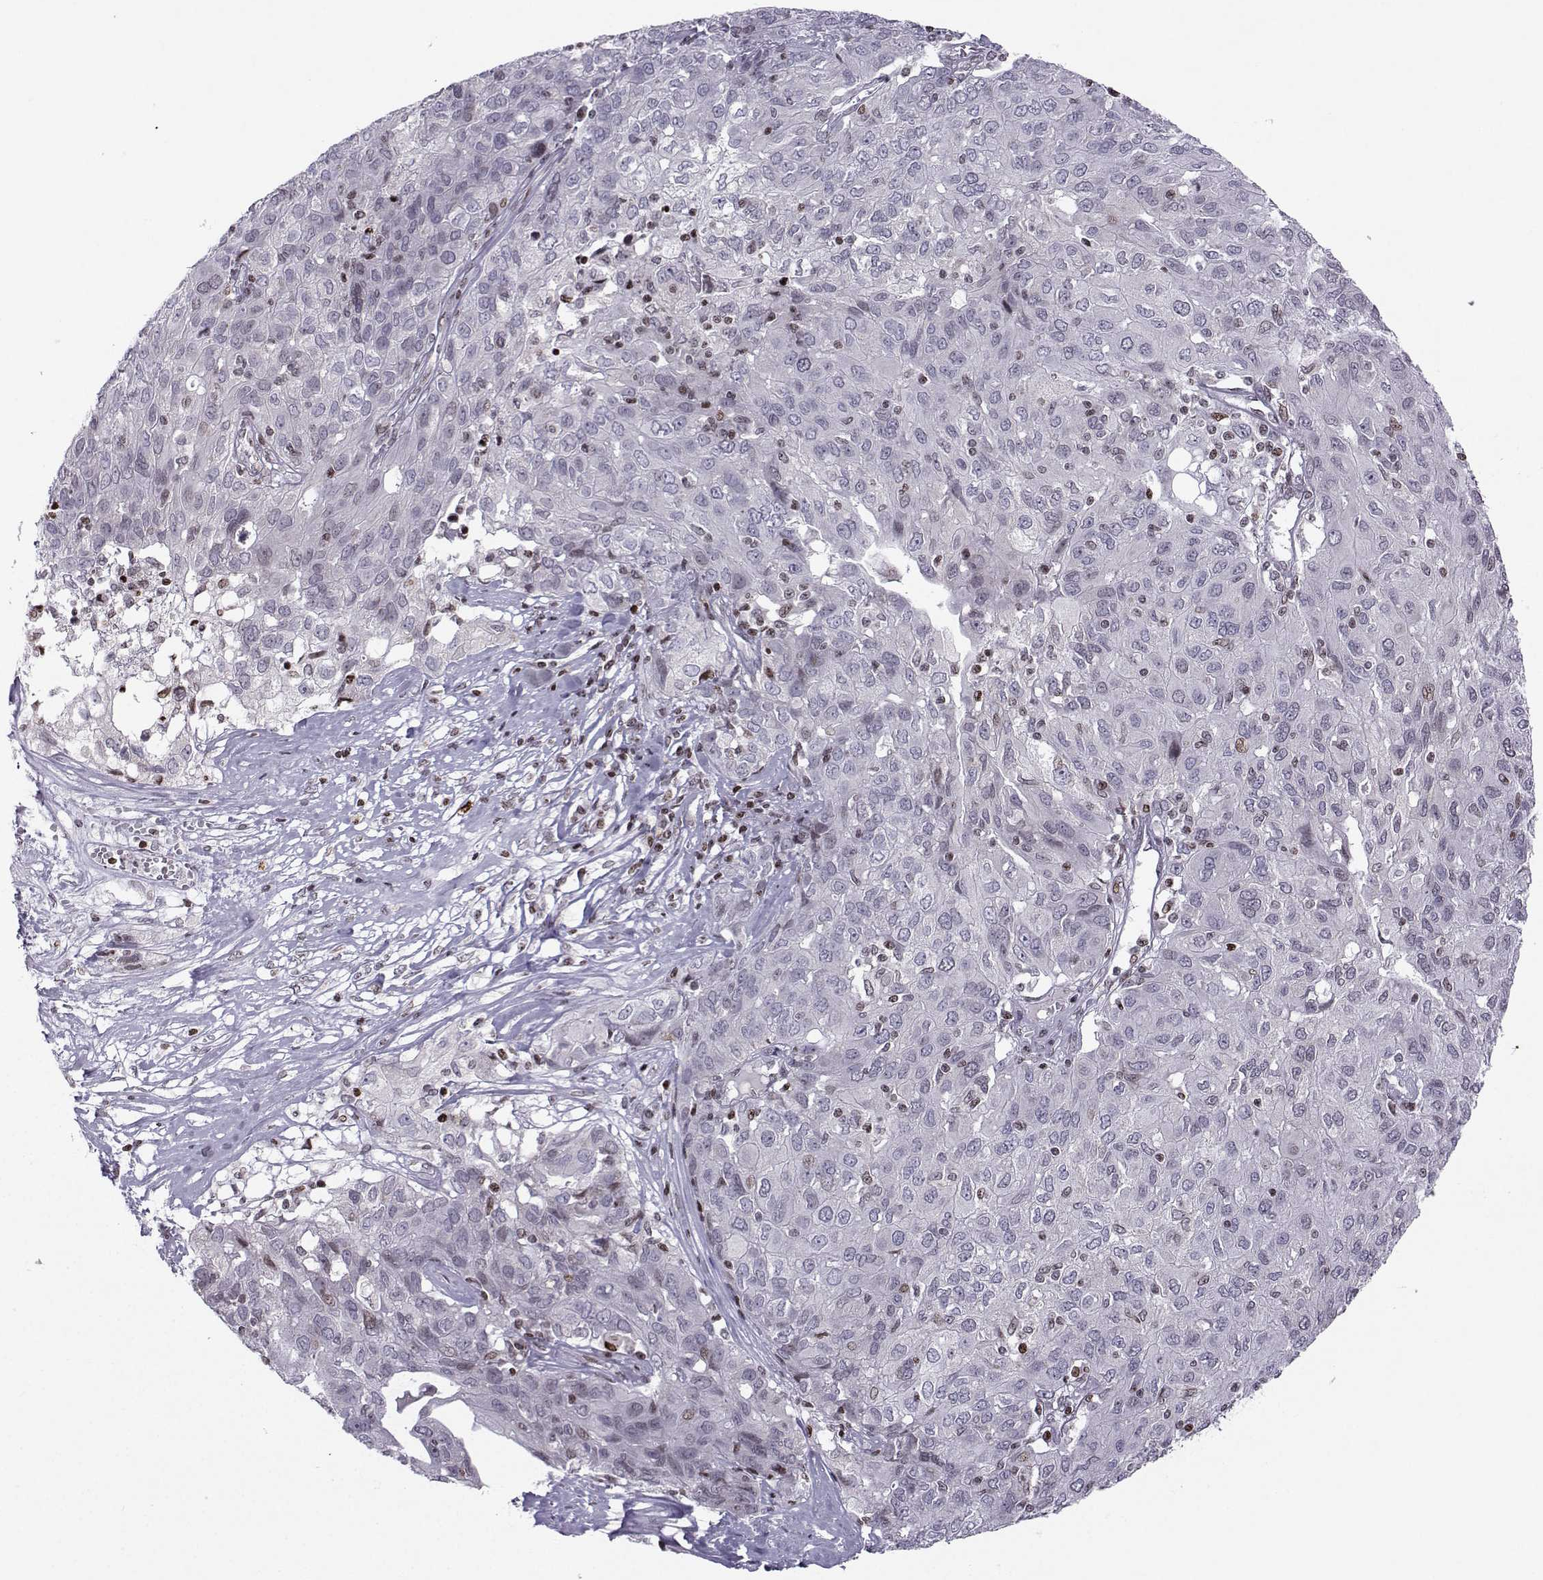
{"staining": {"intensity": "negative", "quantity": "none", "location": "none"}, "tissue": "ovarian cancer", "cell_type": "Tumor cells", "image_type": "cancer", "snomed": [{"axis": "morphology", "description": "Carcinoma, endometroid"}, {"axis": "topography", "description": "Ovary"}], "caption": "Immunohistochemistry histopathology image of neoplastic tissue: ovarian cancer (endometroid carcinoma) stained with DAB reveals no significant protein positivity in tumor cells.", "gene": "ZNF19", "patient": {"sex": "female", "age": 50}}